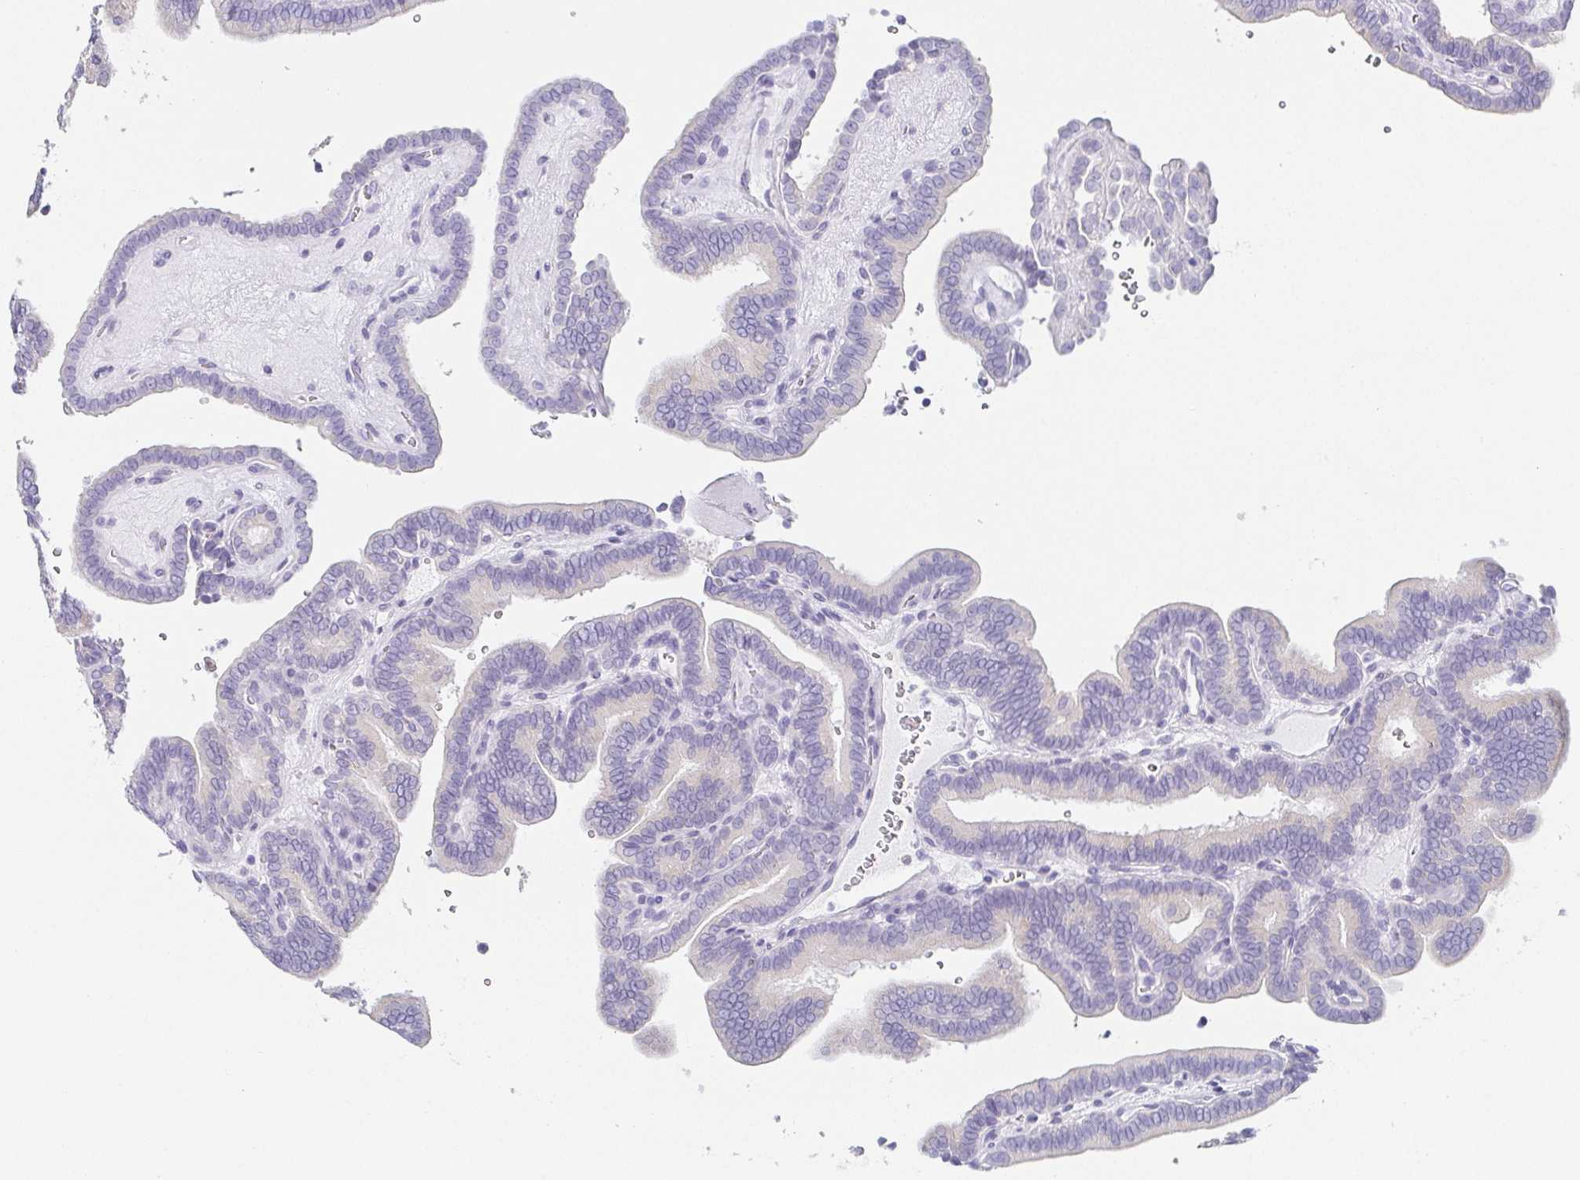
{"staining": {"intensity": "negative", "quantity": "none", "location": "none"}, "tissue": "thyroid cancer", "cell_type": "Tumor cells", "image_type": "cancer", "snomed": [{"axis": "morphology", "description": "Papillary adenocarcinoma, NOS"}, {"axis": "topography", "description": "Thyroid gland"}], "caption": "Papillary adenocarcinoma (thyroid) was stained to show a protein in brown. There is no significant staining in tumor cells. (IHC, brightfield microscopy, high magnification).", "gene": "PRR27", "patient": {"sex": "female", "age": 21}}